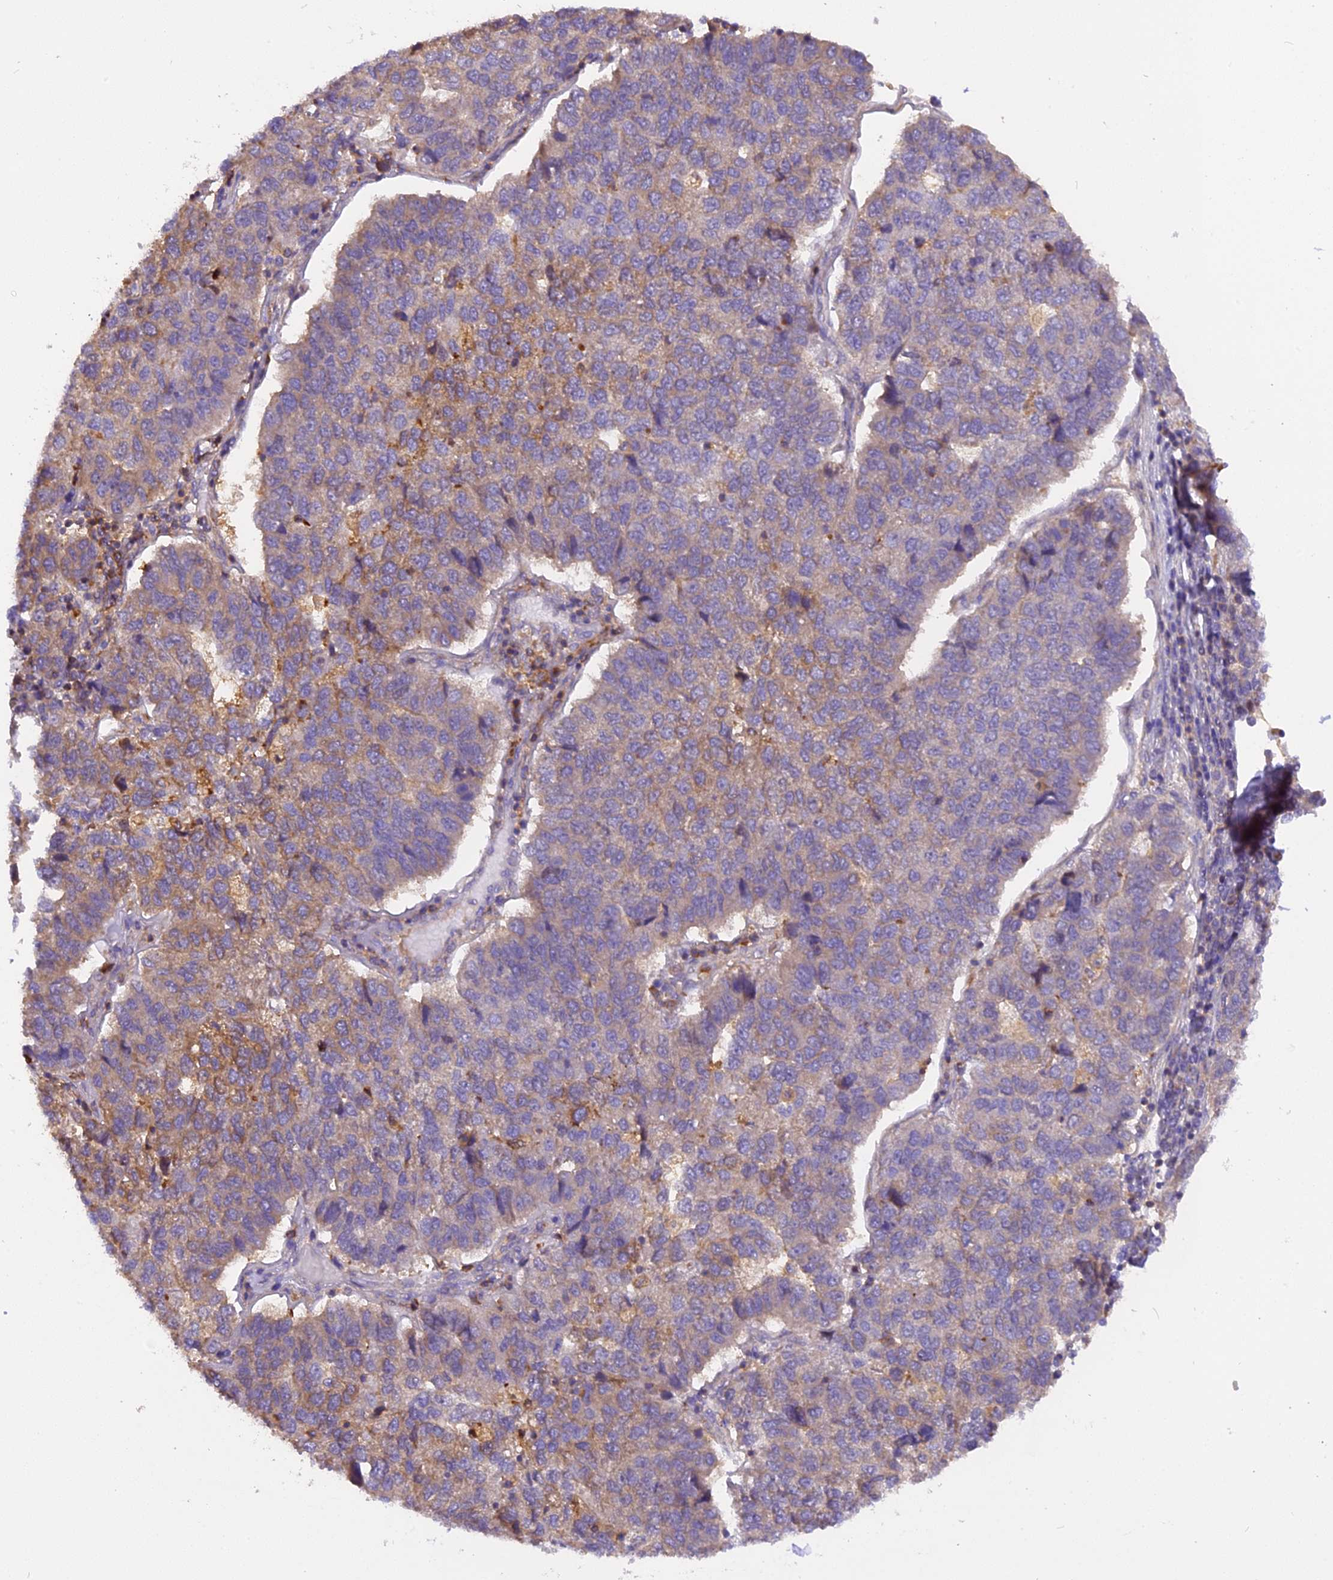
{"staining": {"intensity": "moderate", "quantity": "<25%", "location": "cytoplasmic/membranous"}, "tissue": "pancreatic cancer", "cell_type": "Tumor cells", "image_type": "cancer", "snomed": [{"axis": "morphology", "description": "Adenocarcinoma, NOS"}, {"axis": "topography", "description": "Pancreas"}], "caption": "A brown stain highlights moderate cytoplasmic/membranous positivity of a protein in human pancreatic adenocarcinoma tumor cells.", "gene": "STOML1", "patient": {"sex": "female", "age": 61}}